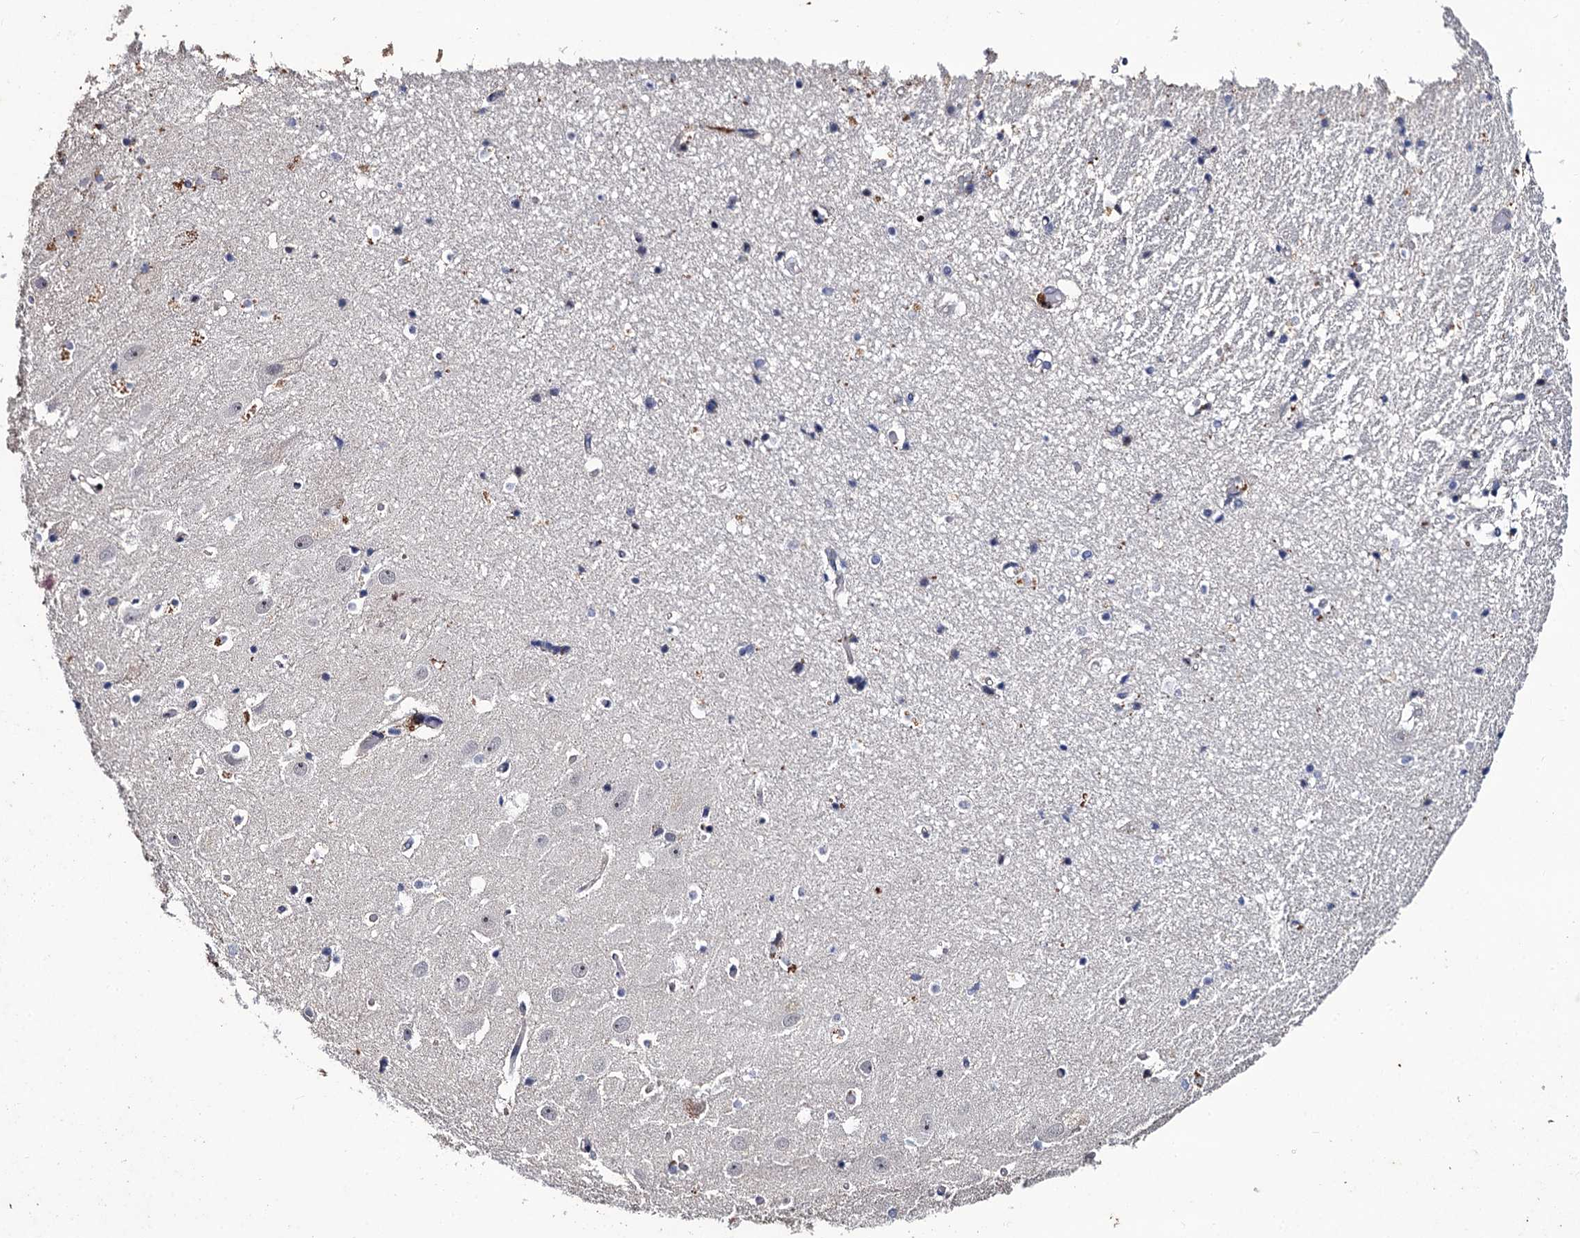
{"staining": {"intensity": "negative", "quantity": "none", "location": "none"}, "tissue": "hippocampus", "cell_type": "Glial cells", "image_type": "normal", "snomed": [{"axis": "morphology", "description": "Normal tissue, NOS"}, {"axis": "topography", "description": "Hippocampus"}], "caption": "An image of hippocampus stained for a protein displays no brown staining in glial cells. (DAB (3,3'-diaminobenzidine) IHC, high magnification).", "gene": "THAP2", "patient": {"sex": "female", "age": 52}}